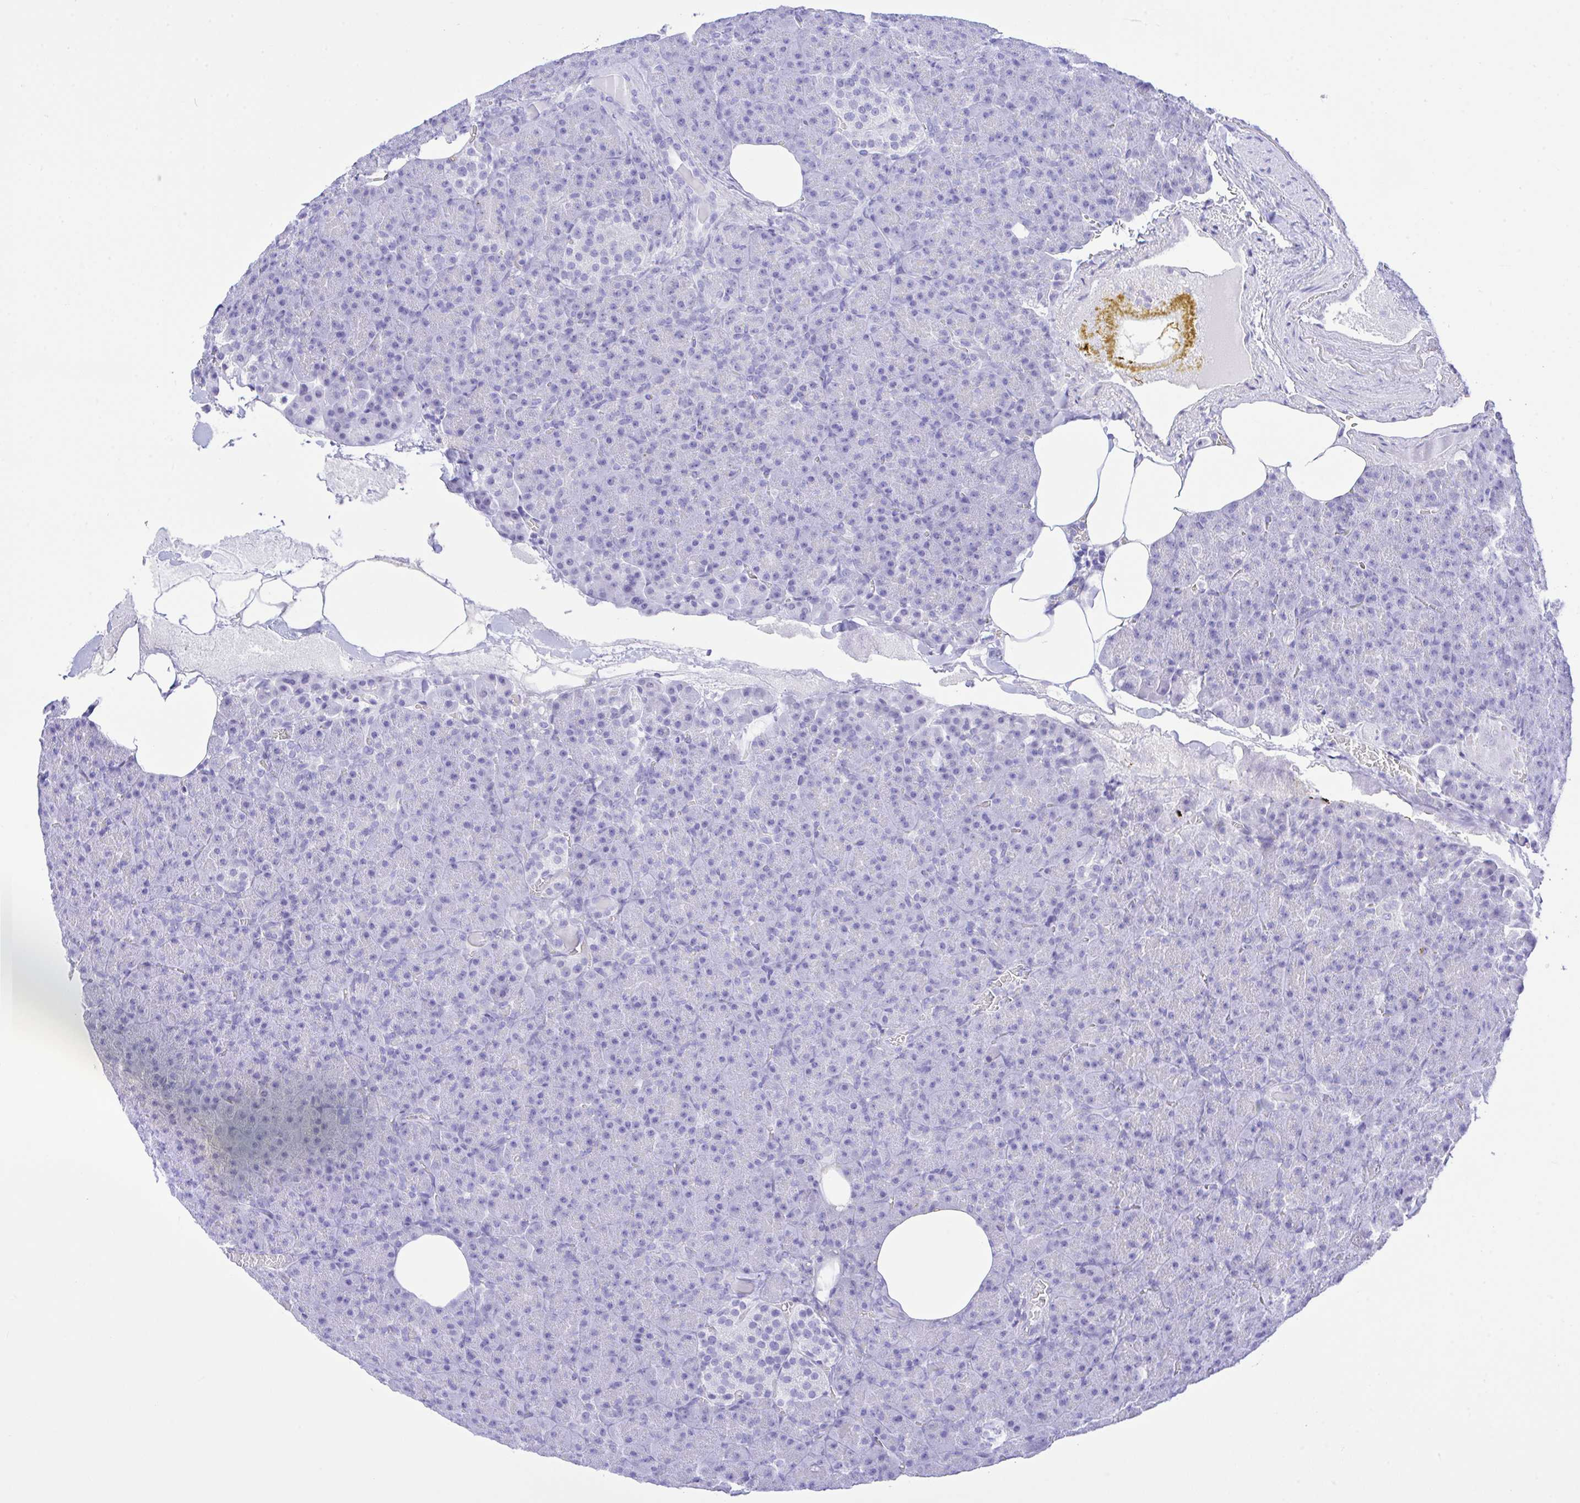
{"staining": {"intensity": "negative", "quantity": "none", "location": "none"}, "tissue": "pancreas", "cell_type": "Exocrine glandular cells", "image_type": "normal", "snomed": [{"axis": "morphology", "description": "Normal tissue, NOS"}, {"axis": "topography", "description": "Pancreas"}], "caption": "Exocrine glandular cells are negative for brown protein staining in benign pancreas. (Immunohistochemistry (ihc), brightfield microscopy, high magnification).", "gene": "SELENOV", "patient": {"sex": "female", "age": 74}}